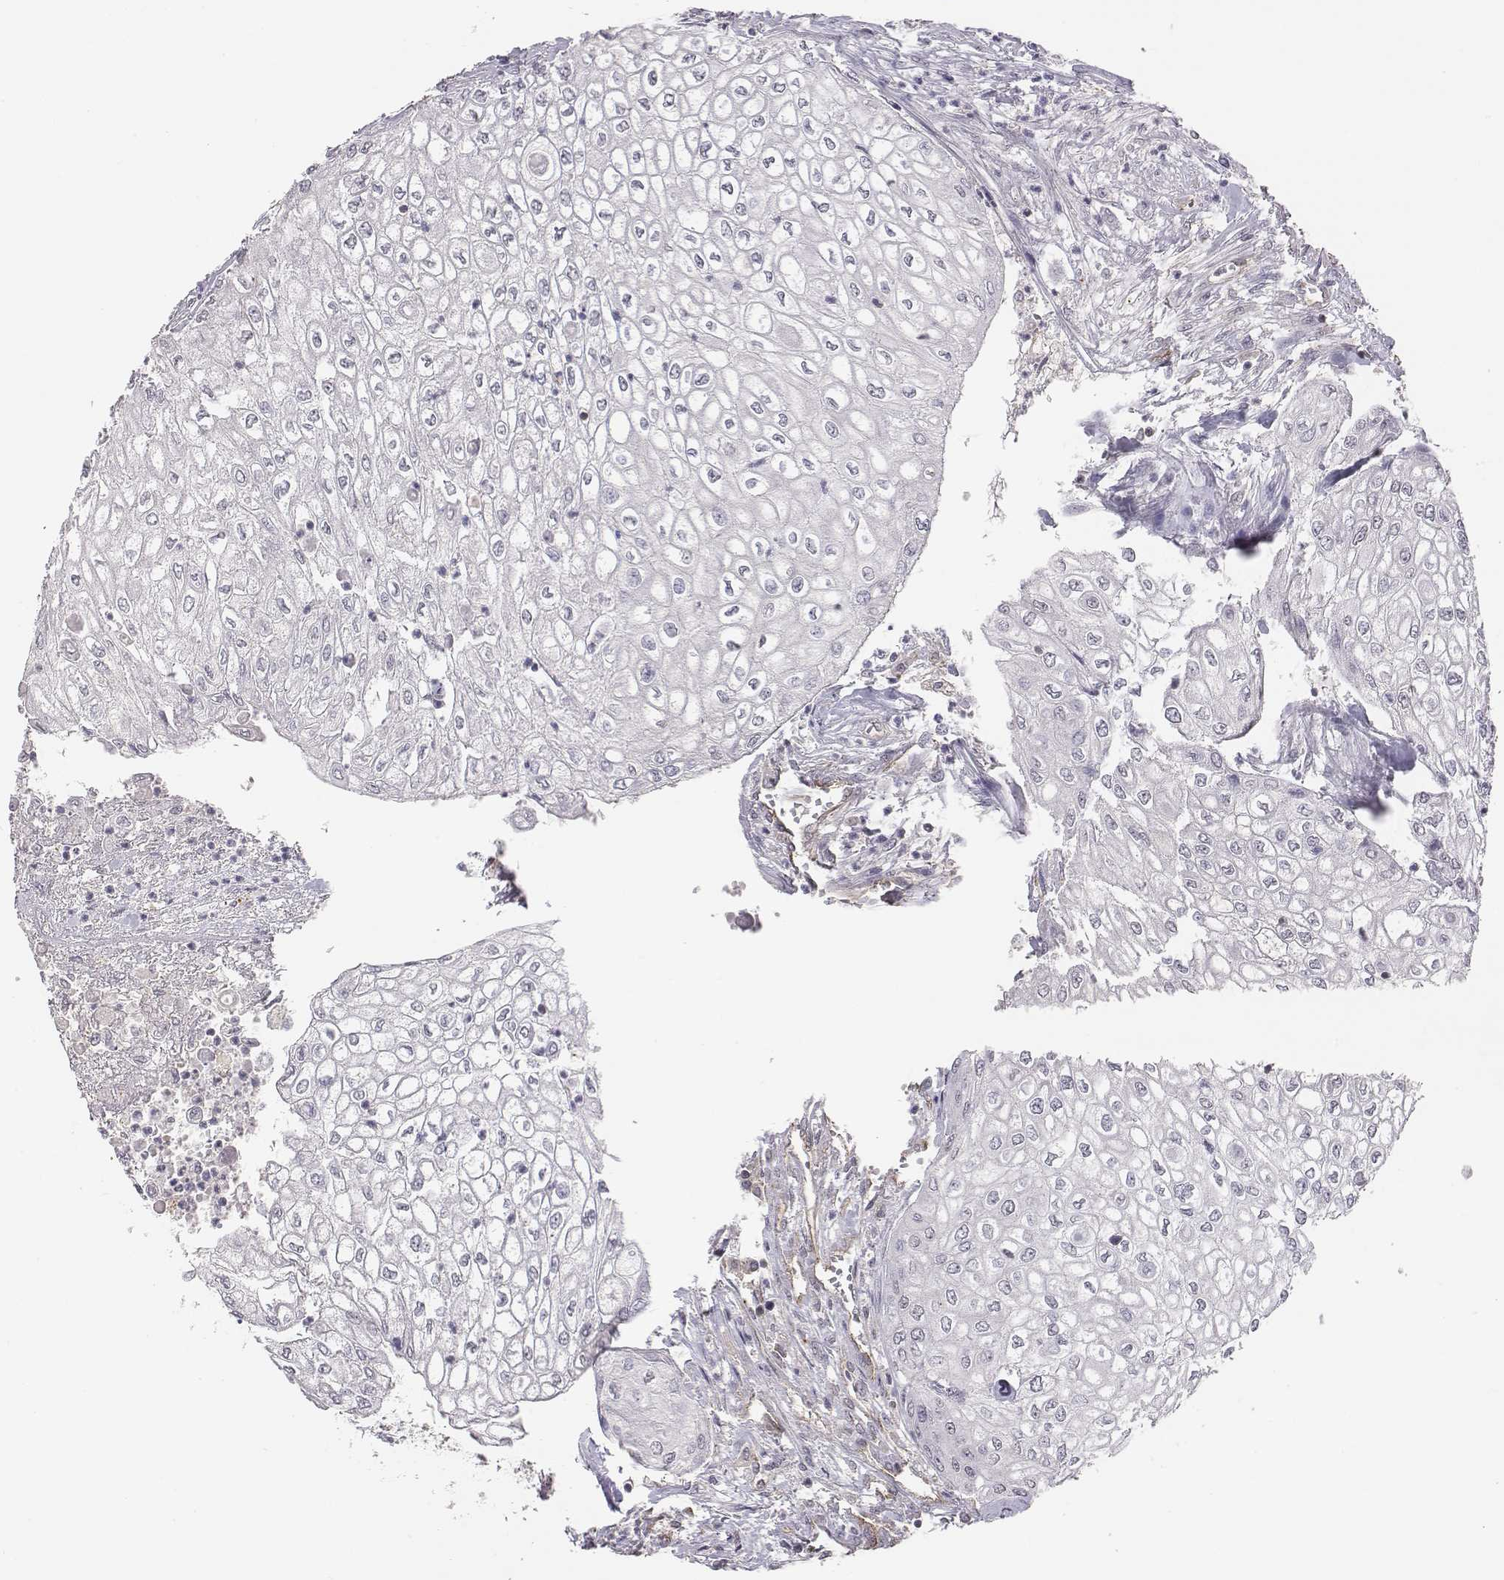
{"staining": {"intensity": "negative", "quantity": "none", "location": "none"}, "tissue": "urothelial cancer", "cell_type": "Tumor cells", "image_type": "cancer", "snomed": [{"axis": "morphology", "description": "Urothelial carcinoma, High grade"}, {"axis": "topography", "description": "Urinary bladder"}], "caption": "Immunohistochemistry photomicrograph of urothelial cancer stained for a protein (brown), which shows no staining in tumor cells.", "gene": "PTPRG", "patient": {"sex": "male", "age": 62}}